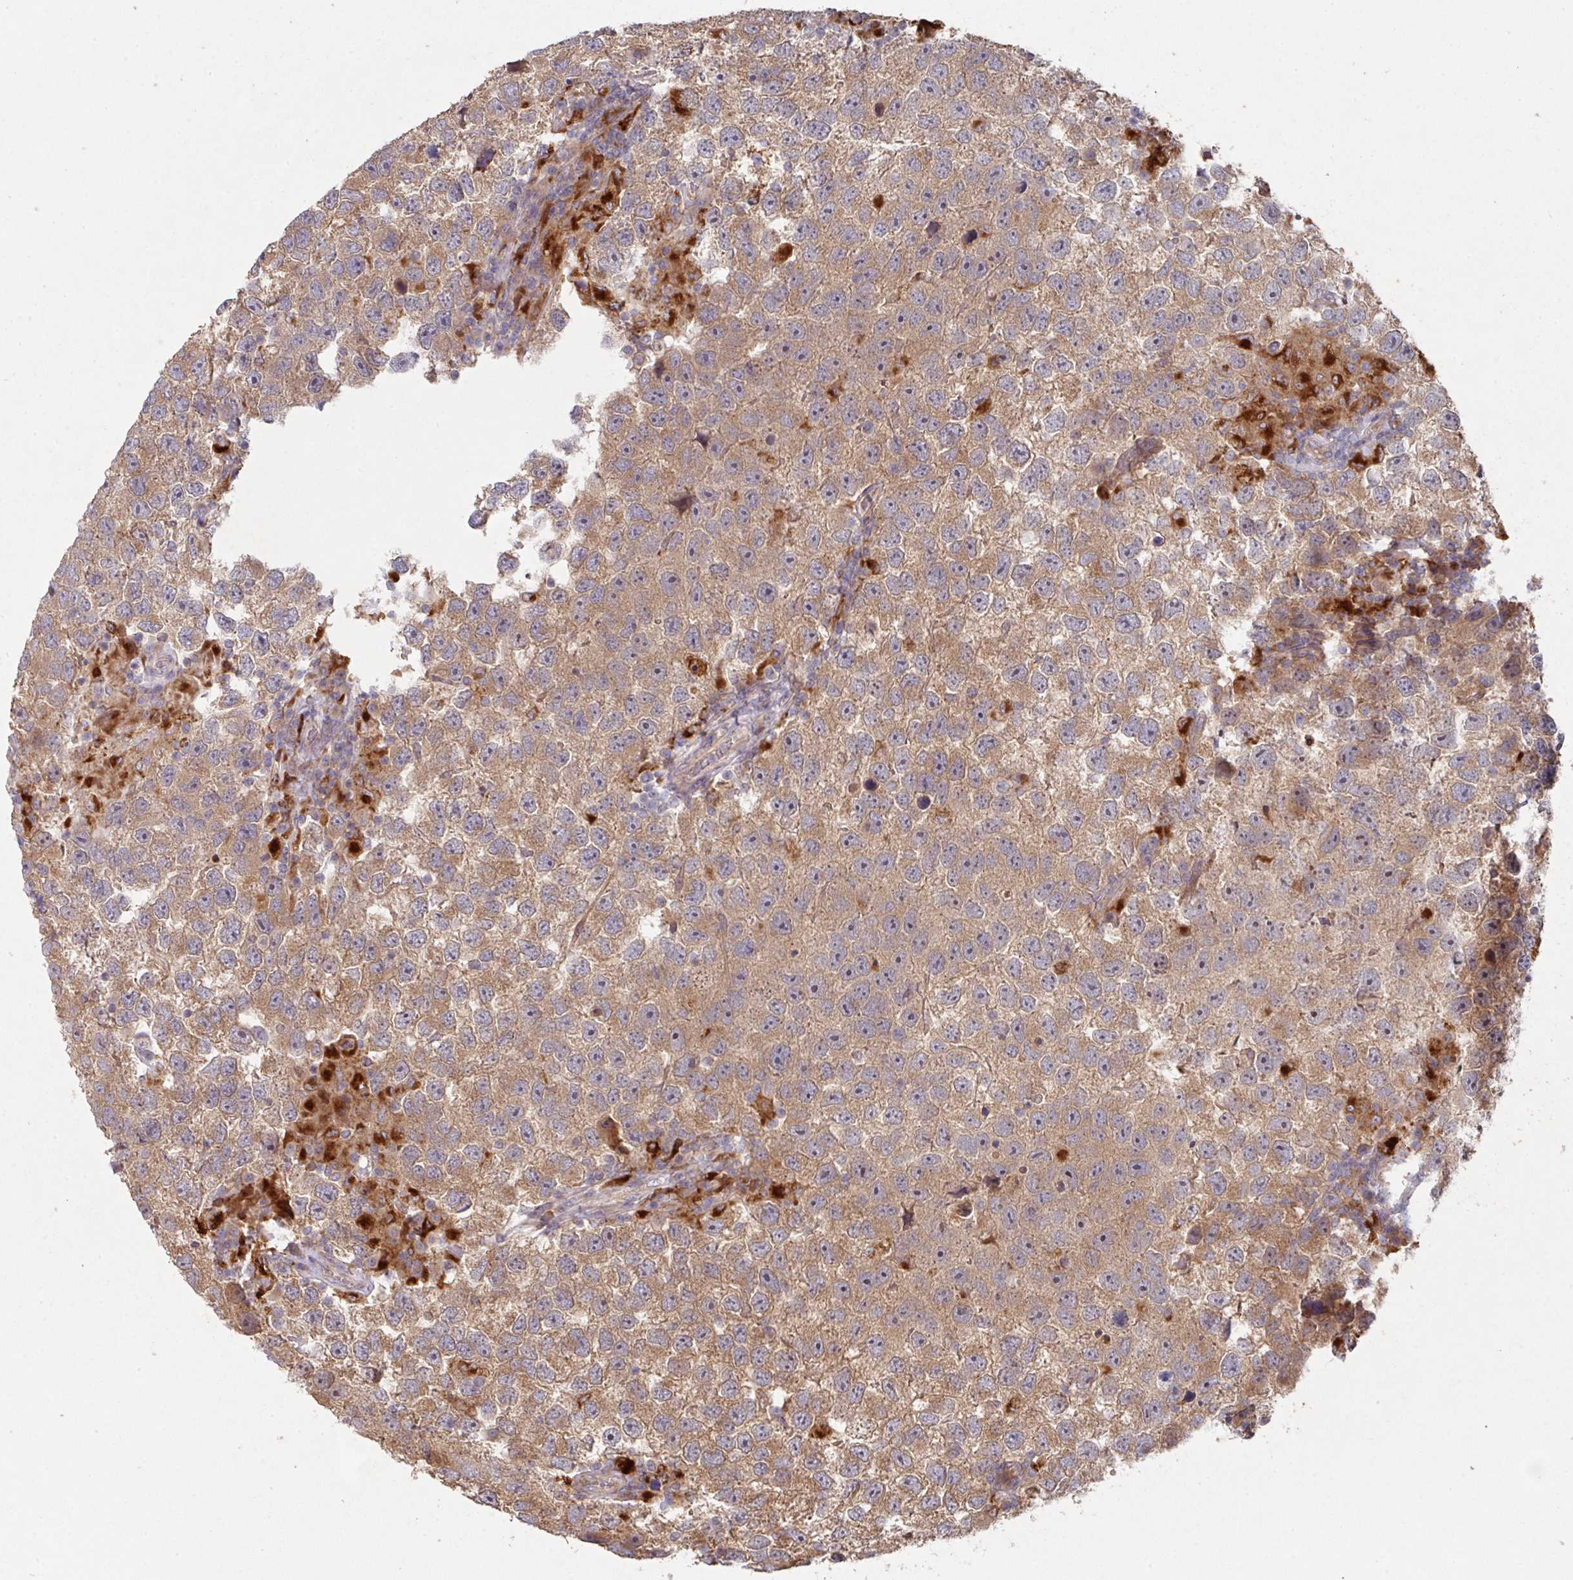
{"staining": {"intensity": "moderate", "quantity": ">75%", "location": "cytoplasmic/membranous"}, "tissue": "testis cancer", "cell_type": "Tumor cells", "image_type": "cancer", "snomed": [{"axis": "morphology", "description": "Seminoma, NOS"}, {"axis": "topography", "description": "Testis"}], "caption": "A medium amount of moderate cytoplasmic/membranous expression is seen in approximately >75% of tumor cells in testis cancer tissue. The staining is performed using DAB brown chromogen to label protein expression. The nuclei are counter-stained blue using hematoxylin.", "gene": "TRIM14", "patient": {"sex": "male", "age": 26}}